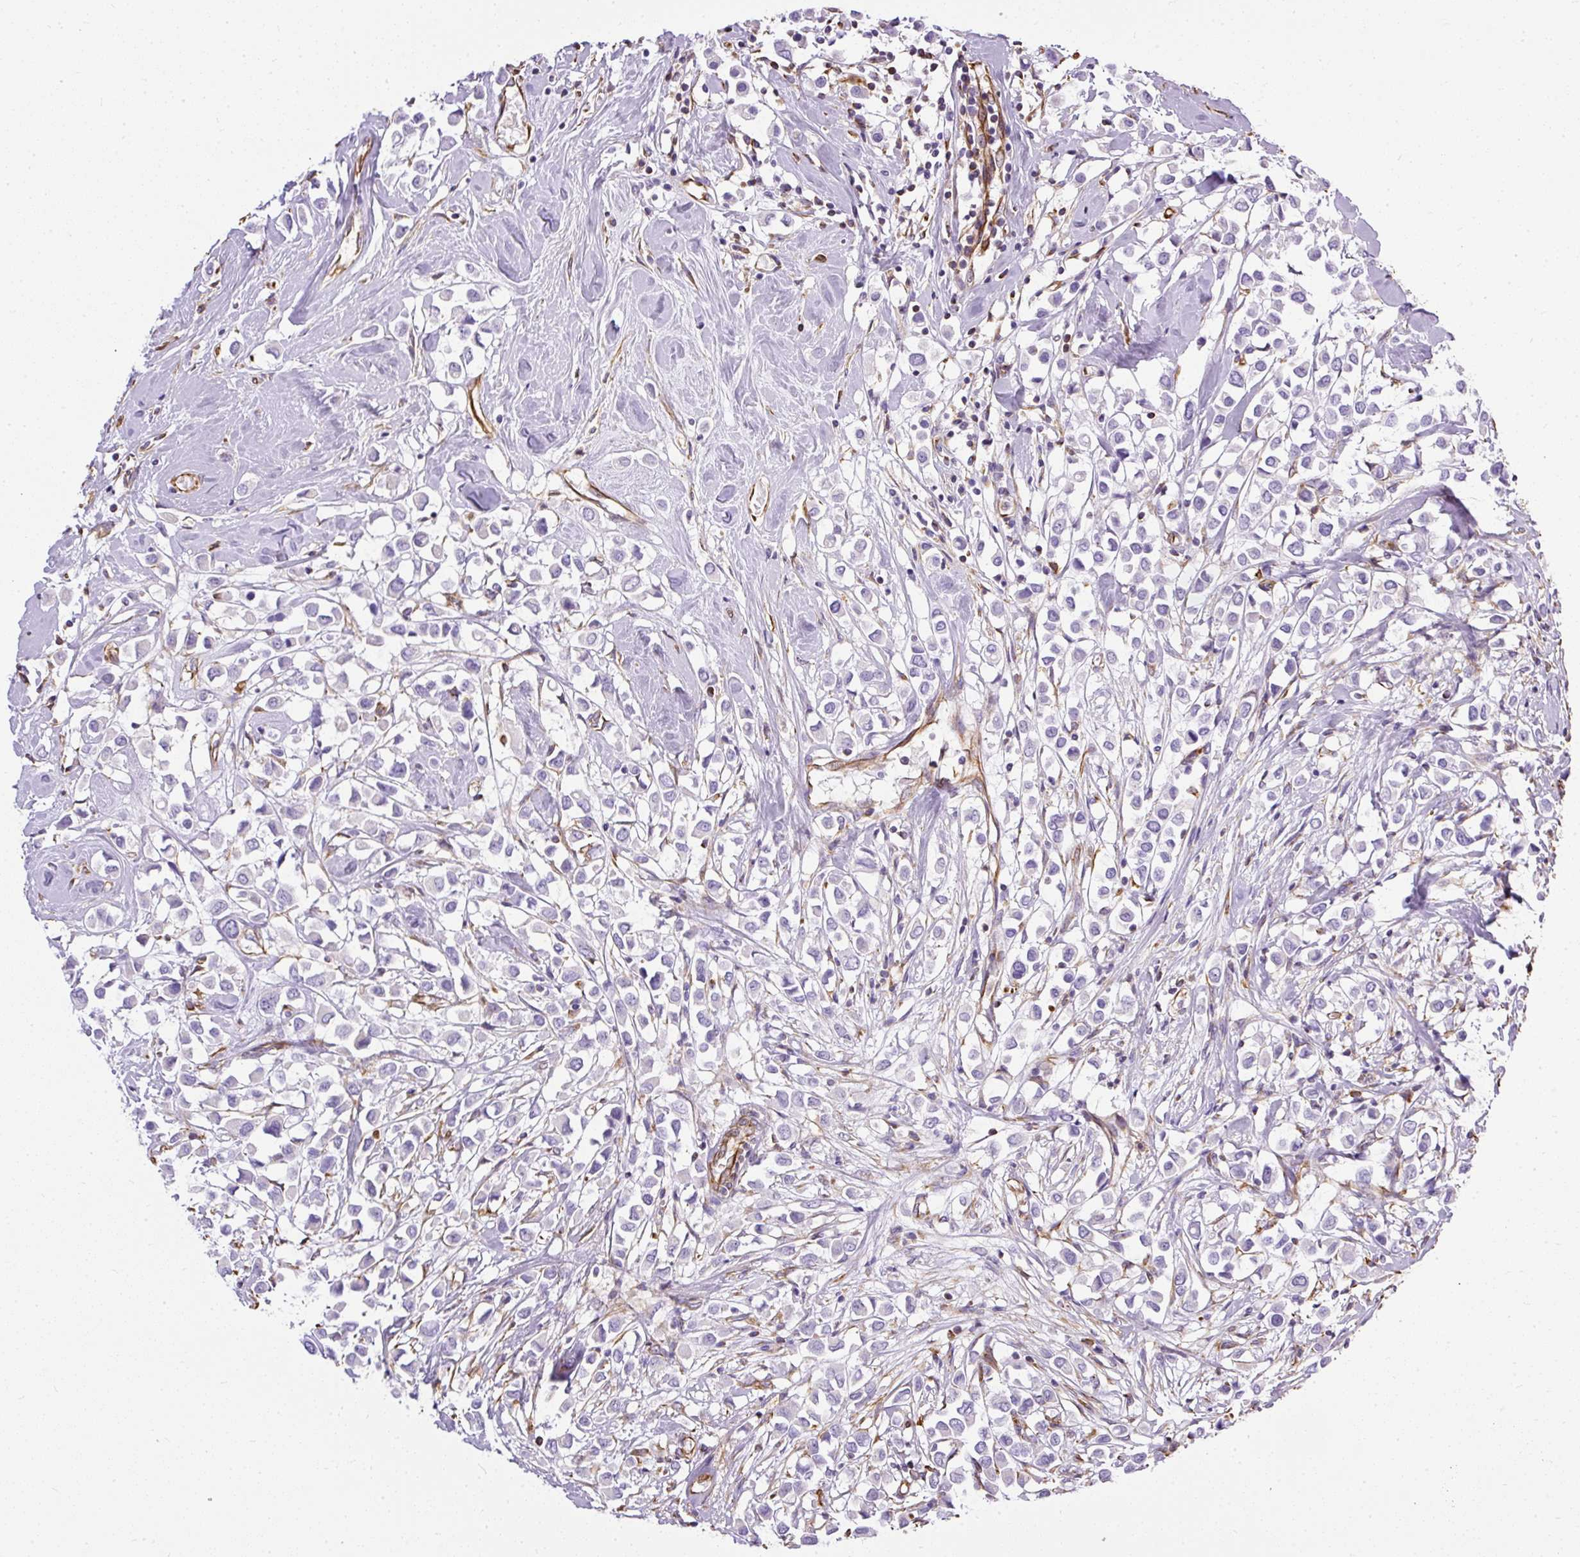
{"staining": {"intensity": "negative", "quantity": "none", "location": "none"}, "tissue": "breast cancer", "cell_type": "Tumor cells", "image_type": "cancer", "snomed": [{"axis": "morphology", "description": "Duct carcinoma"}, {"axis": "topography", "description": "Breast"}], "caption": "Breast cancer (invasive ductal carcinoma) was stained to show a protein in brown. There is no significant expression in tumor cells. (DAB (3,3'-diaminobenzidine) immunohistochemistry with hematoxylin counter stain).", "gene": "PLS1", "patient": {"sex": "female", "age": 61}}